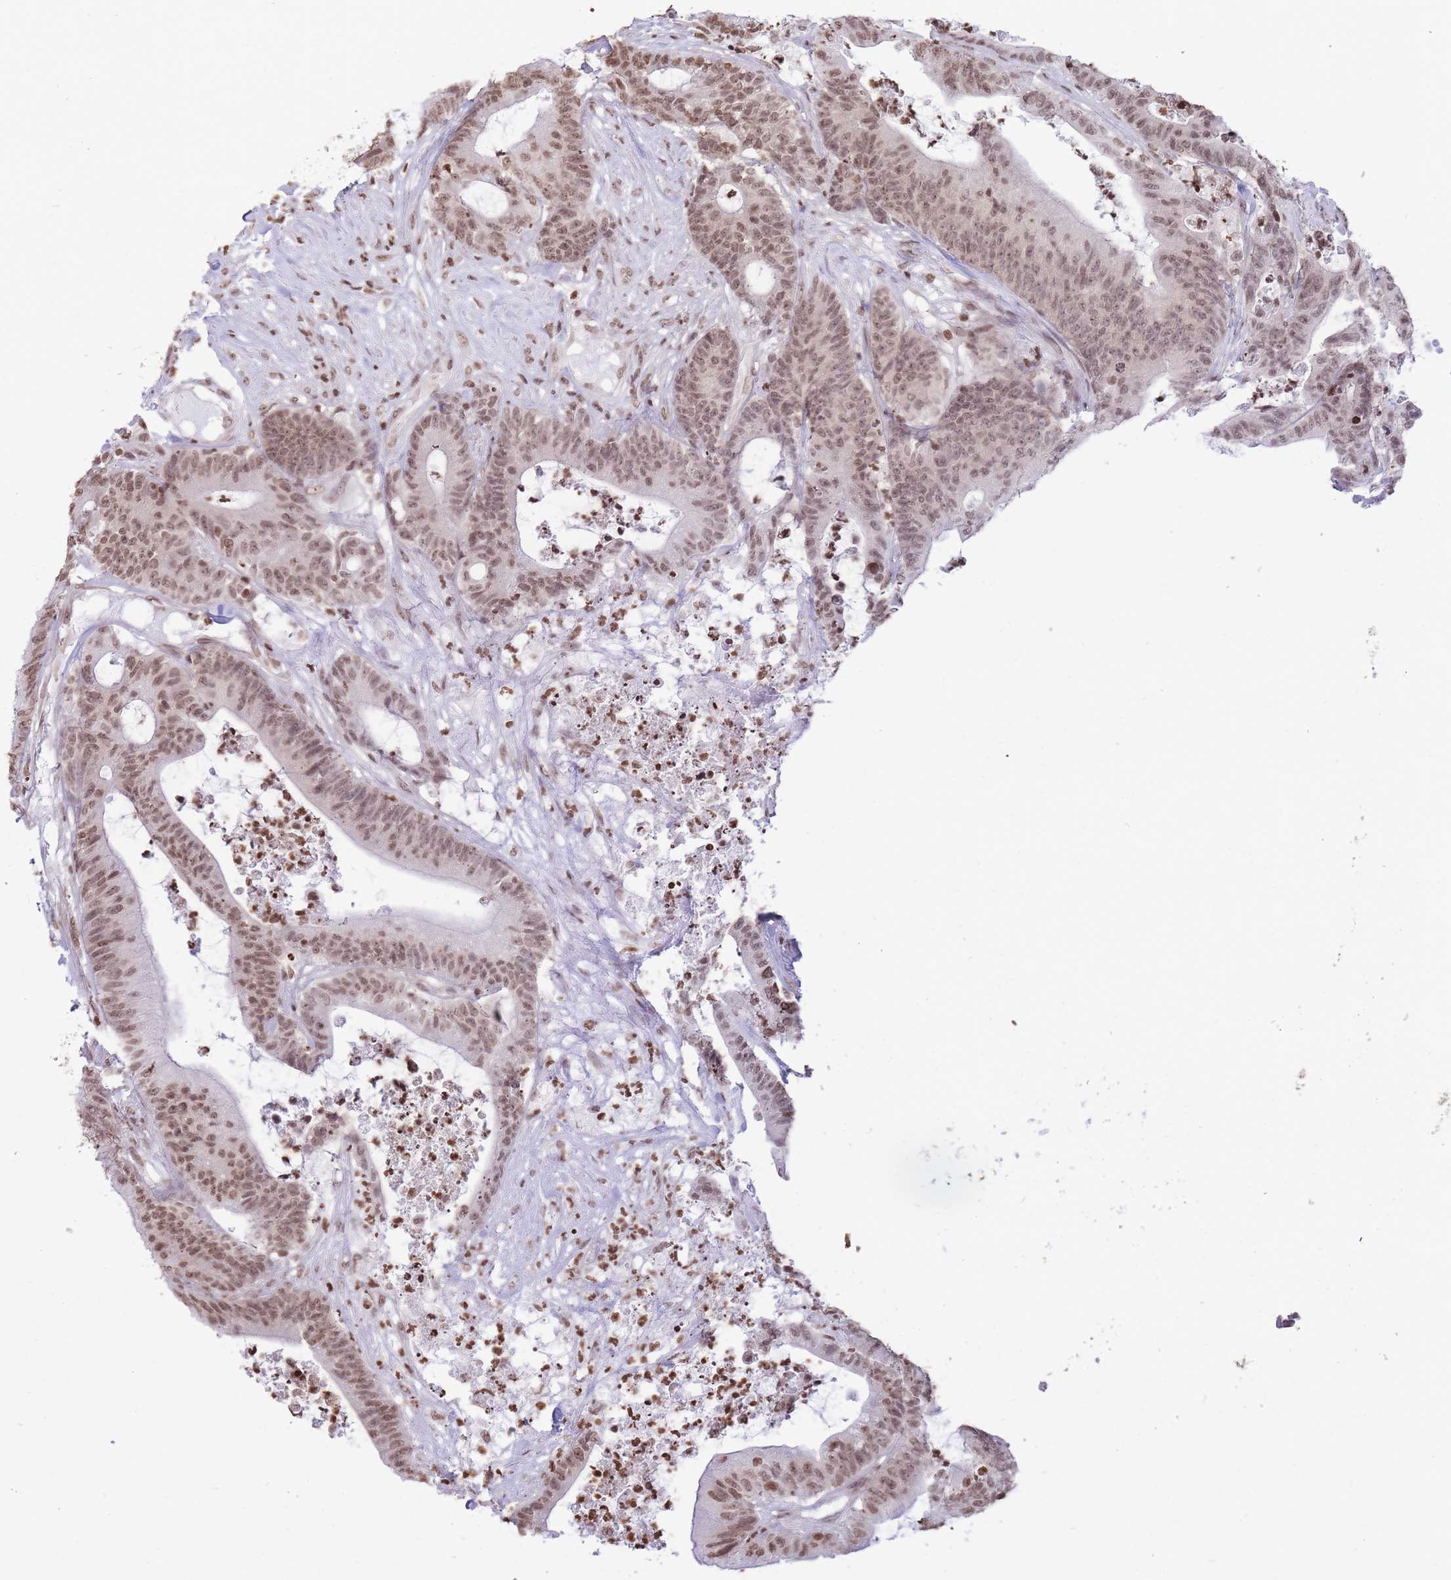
{"staining": {"intensity": "moderate", "quantity": ">75%", "location": "nuclear"}, "tissue": "colorectal cancer", "cell_type": "Tumor cells", "image_type": "cancer", "snomed": [{"axis": "morphology", "description": "Adenocarcinoma, NOS"}, {"axis": "topography", "description": "Colon"}], "caption": "Human adenocarcinoma (colorectal) stained for a protein (brown) displays moderate nuclear positive expression in about >75% of tumor cells.", "gene": "SHISAL1", "patient": {"sex": "female", "age": 84}}